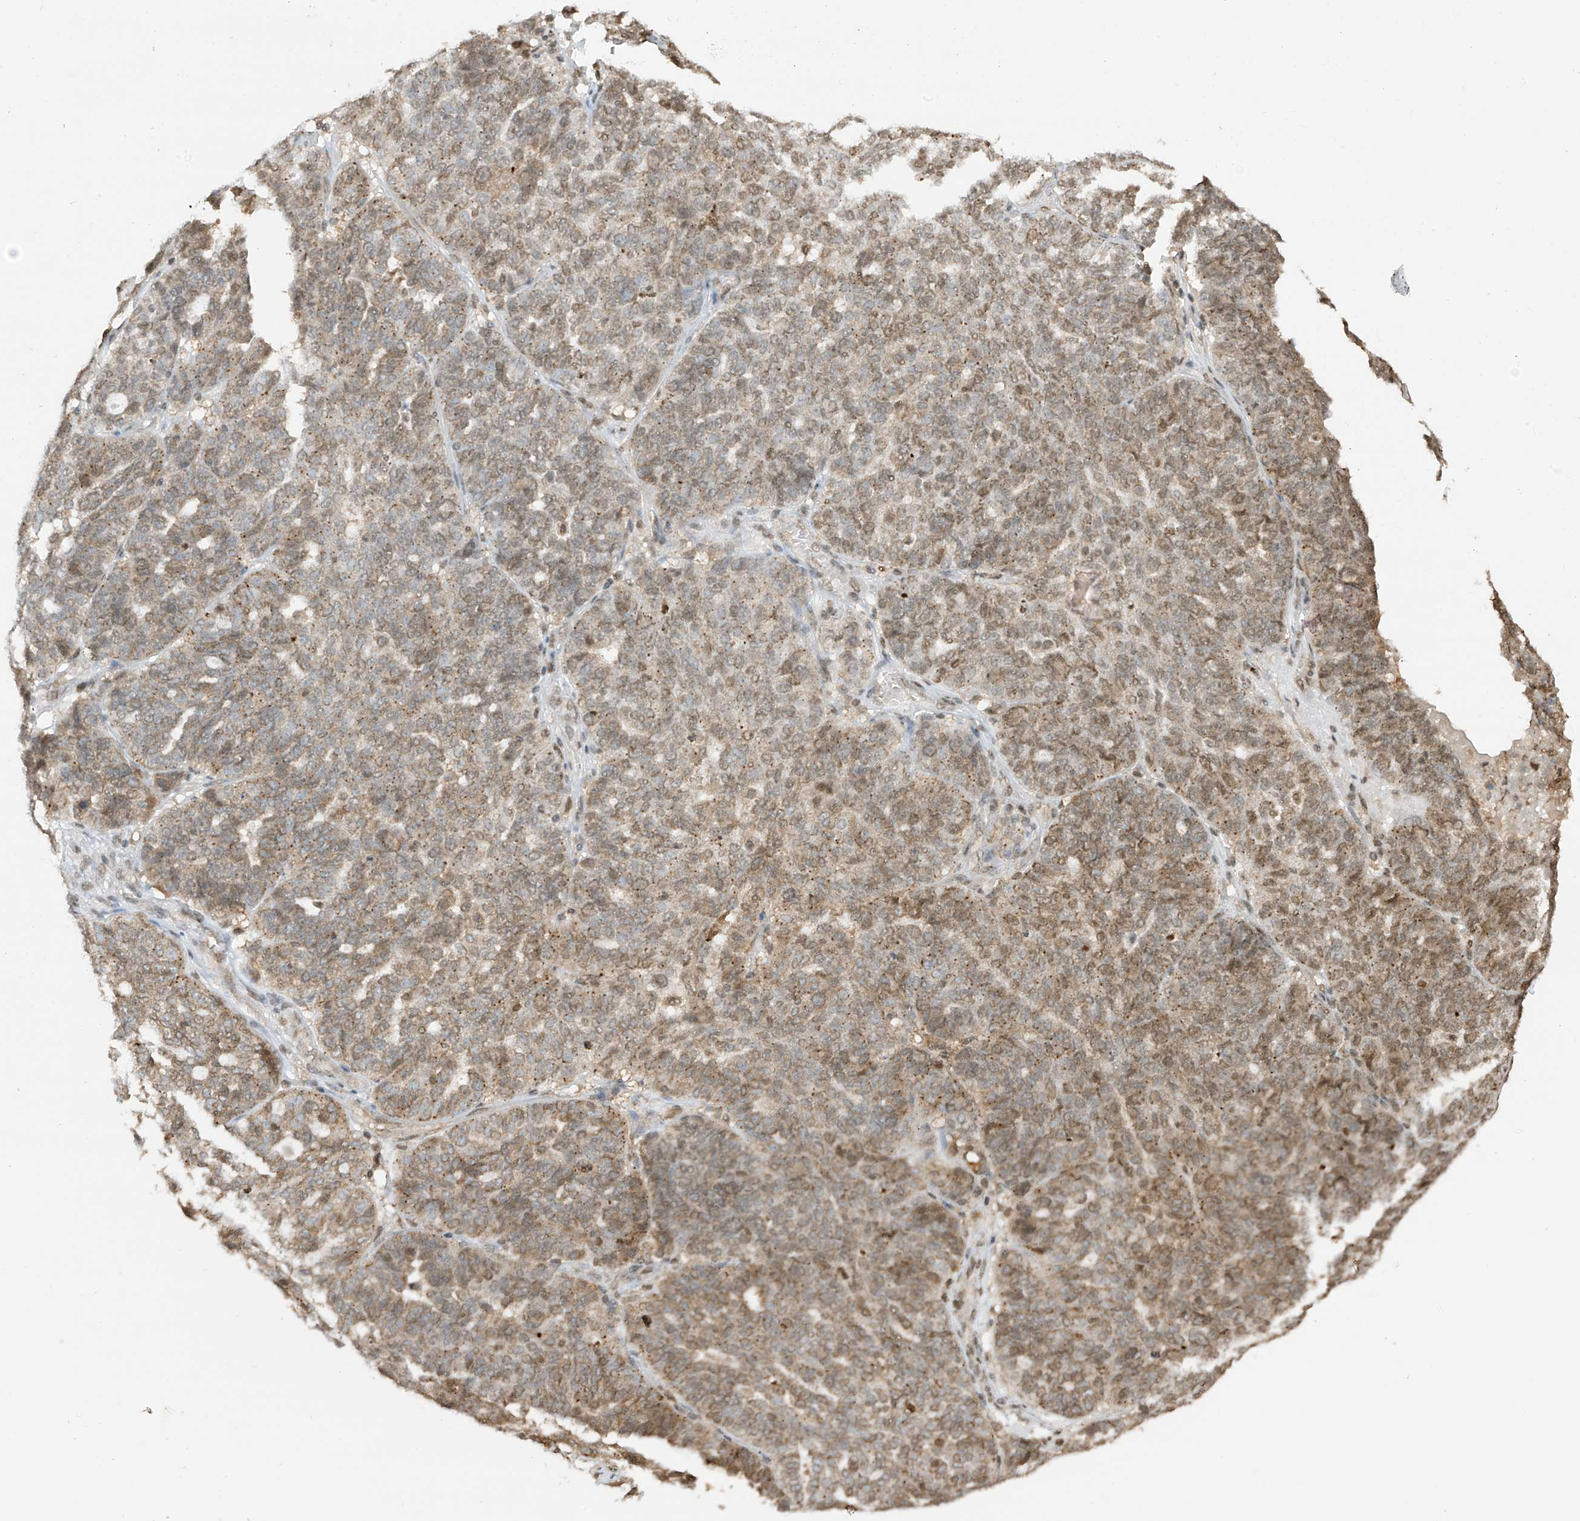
{"staining": {"intensity": "weak", "quantity": "25%-75%", "location": "nuclear"}, "tissue": "ovarian cancer", "cell_type": "Tumor cells", "image_type": "cancer", "snomed": [{"axis": "morphology", "description": "Cystadenocarcinoma, serous, NOS"}, {"axis": "topography", "description": "Ovary"}], "caption": "Ovarian cancer (serous cystadenocarcinoma) tissue displays weak nuclear staining in about 25%-75% of tumor cells", "gene": "KPNB1", "patient": {"sex": "female", "age": 59}}